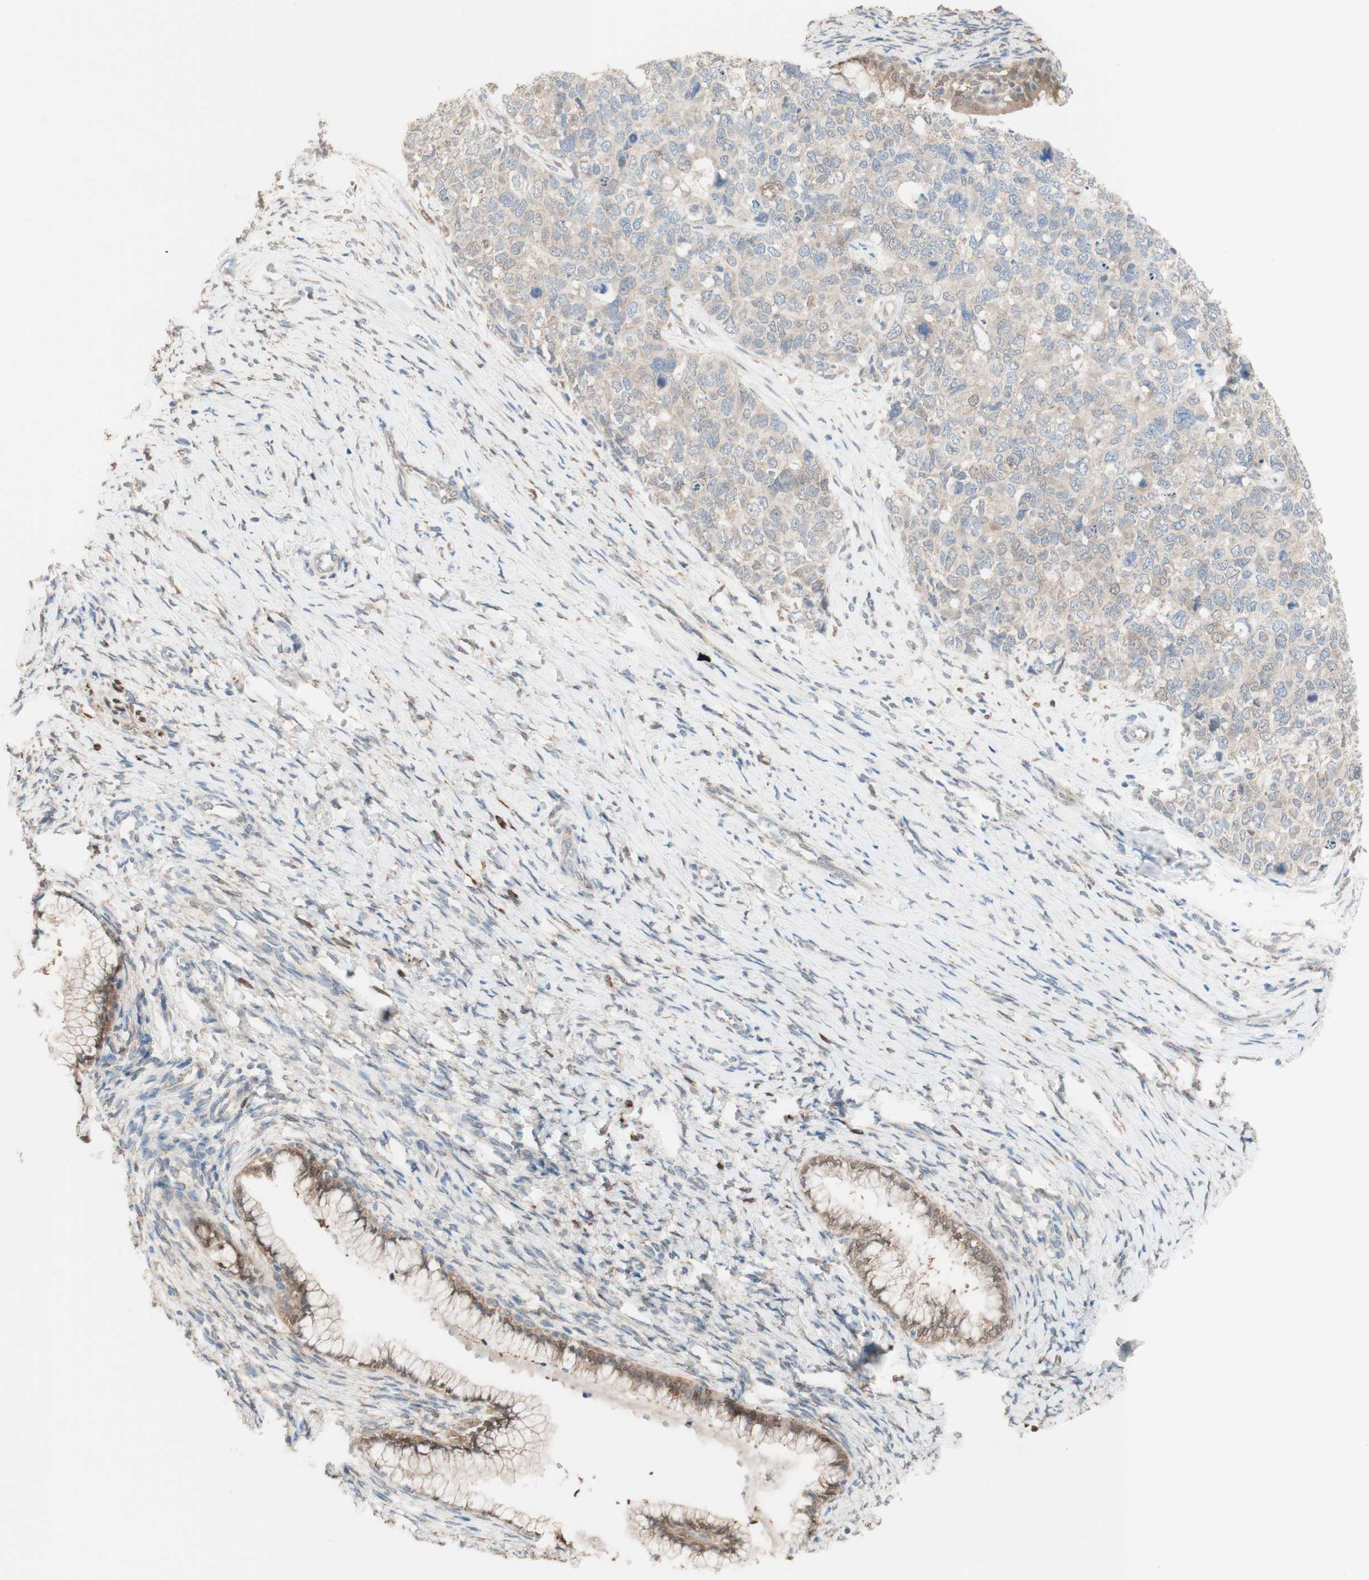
{"staining": {"intensity": "weak", "quantity": ">75%", "location": "cytoplasmic/membranous"}, "tissue": "cervical cancer", "cell_type": "Tumor cells", "image_type": "cancer", "snomed": [{"axis": "morphology", "description": "Squamous cell carcinoma, NOS"}, {"axis": "topography", "description": "Cervix"}], "caption": "A low amount of weak cytoplasmic/membranous staining is appreciated in approximately >75% of tumor cells in cervical cancer (squamous cell carcinoma) tissue.", "gene": "COMT", "patient": {"sex": "female", "age": 63}}